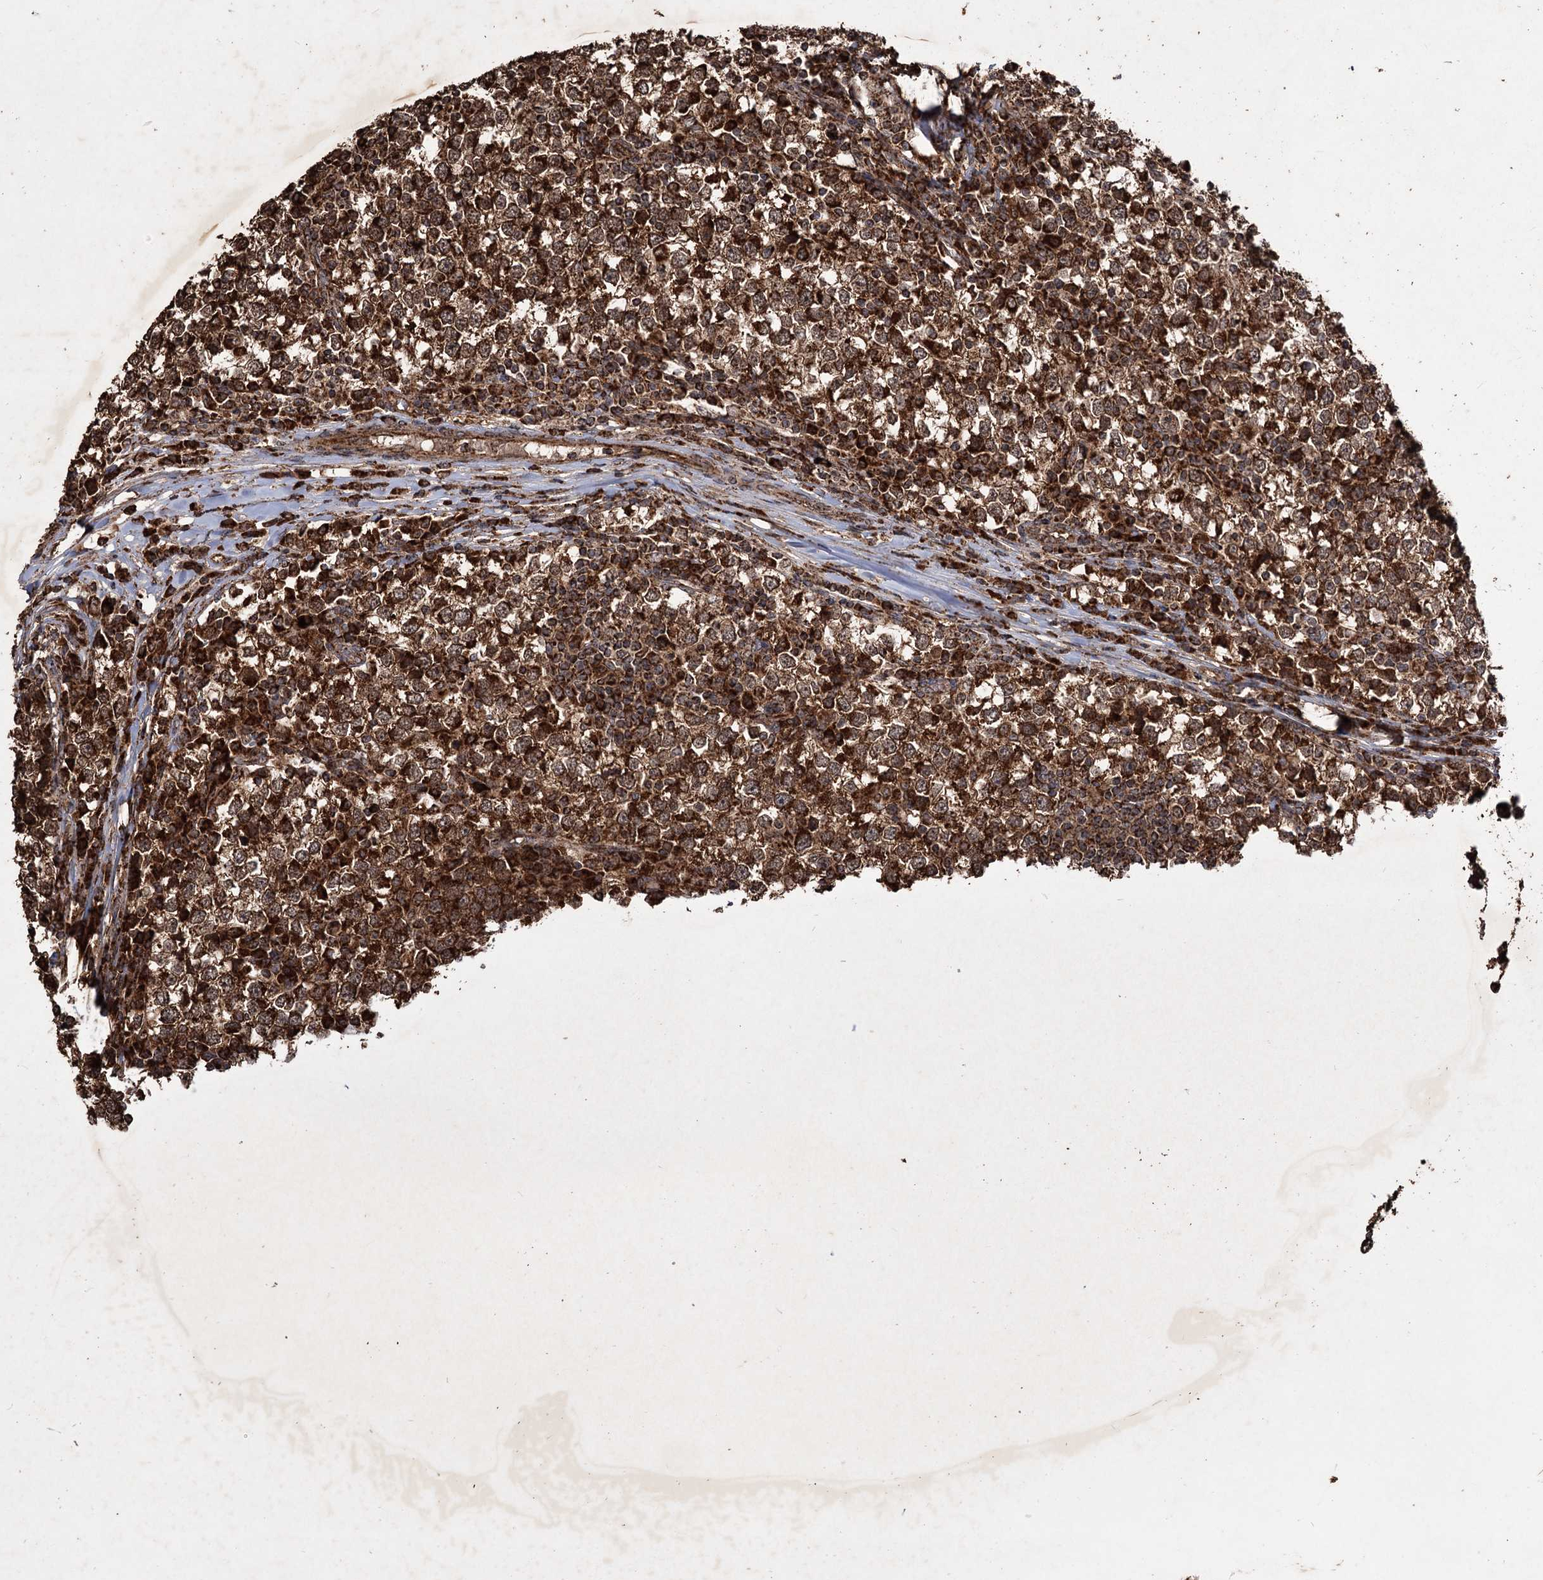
{"staining": {"intensity": "strong", "quantity": ">75%", "location": "cytoplasmic/membranous"}, "tissue": "testis cancer", "cell_type": "Tumor cells", "image_type": "cancer", "snomed": [{"axis": "morphology", "description": "Seminoma, NOS"}, {"axis": "topography", "description": "Testis"}], "caption": "Brown immunohistochemical staining in testis seminoma reveals strong cytoplasmic/membranous positivity in about >75% of tumor cells.", "gene": "IPO4", "patient": {"sex": "male", "age": 65}}